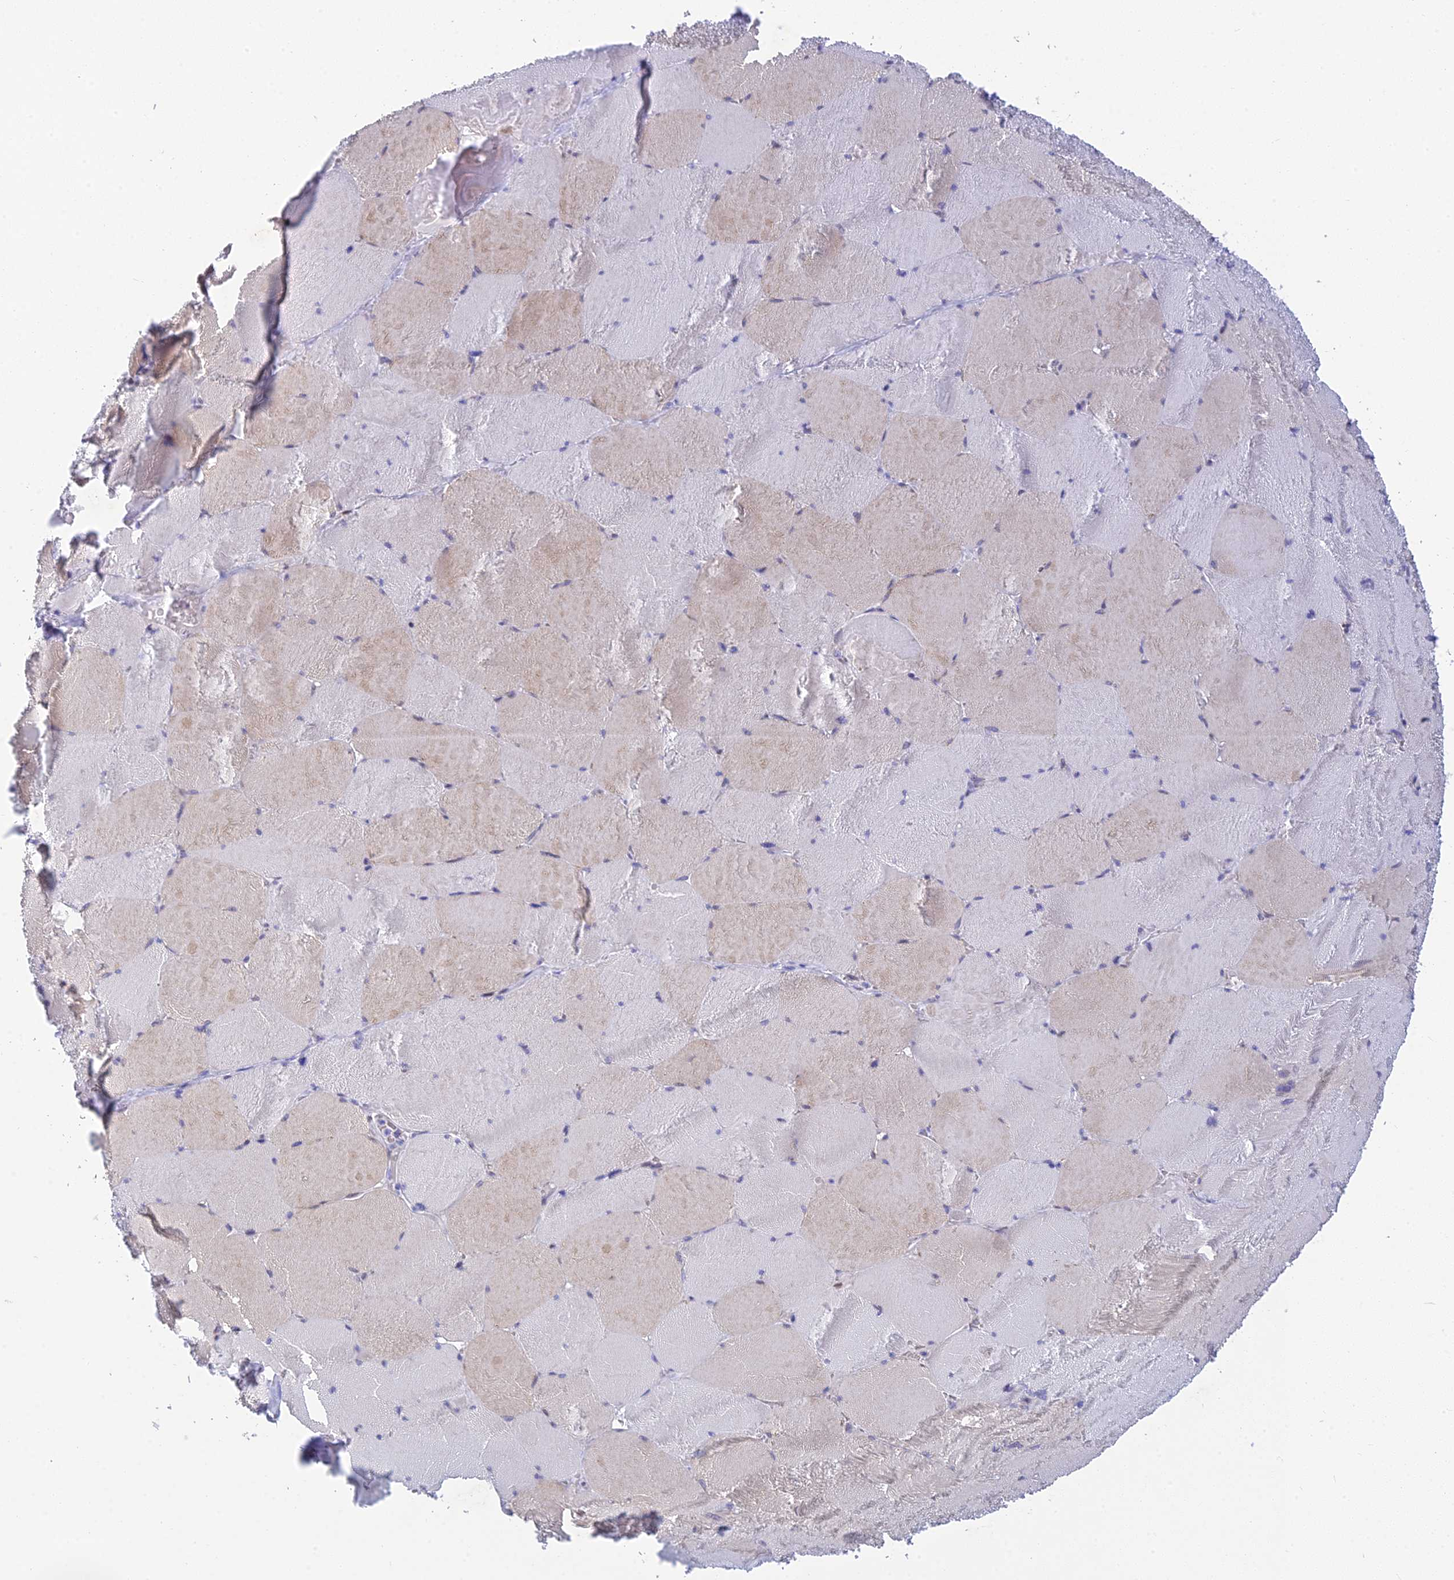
{"staining": {"intensity": "moderate", "quantity": "25%-75%", "location": "cytoplasmic/membranous"}, "tissue": "skeletal muscle", "cell_type": "Myocytes", "image_type": "normal", "snomed": [{"axis": "morphology", "description": "Normal tissue, NOS"}, {"axis": "topography", "description": "Skeletal muscle"}, {"axis": "topography", "description": "Head-Neck"}], "caption": "Moderate cytoplasmic/membranous expression for a protein is identified in about 25%-75% of myocytes of normal skeletal muscle using immunohistochemistry (IHC).", "gene": "MGAT2", "patient": {"sex": "male", "age": 66}}